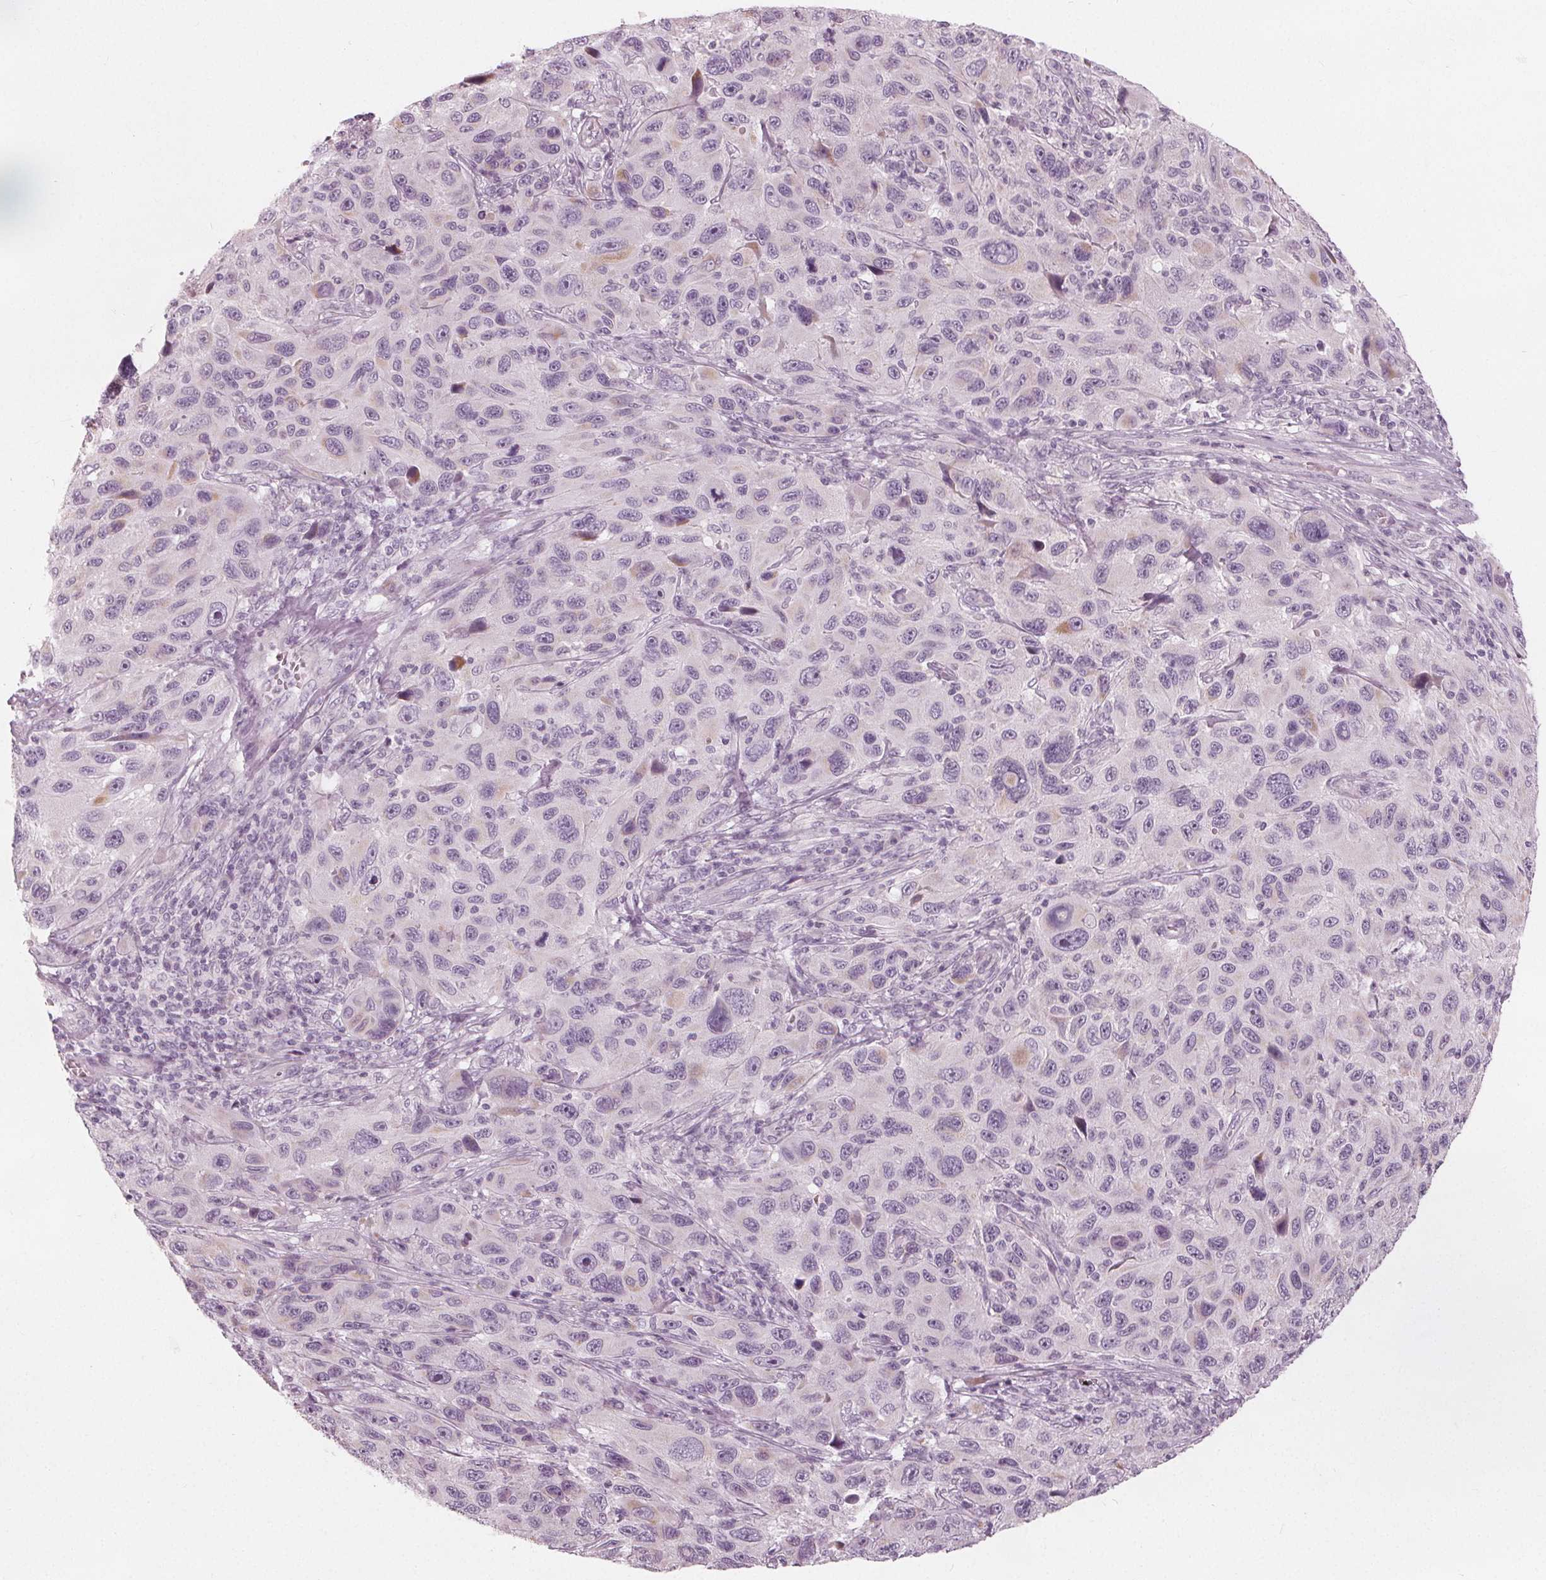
{"staining": {"intensity": "negative", "quantity": "none", "location": "none"}, "tissue": "melanoma", "cell_type": "Tumor cells", "image_type": "cancer", "snomed": [{"axis": "morphology", "description": "Malignant melanoma, NOS"}, {"axis": "topography", "description": "Skin"}], "caption": "High power microscopy micrograph of an IHC photomicrograph of melanoma, revealing no significant staining in tumor cells. (Brightfield microscopy of DAB (3,3'-diaminobenzidine) IHC at high magnification).", "gene": "BRSK1", "patient": {"sex": "male", "age": 53}}